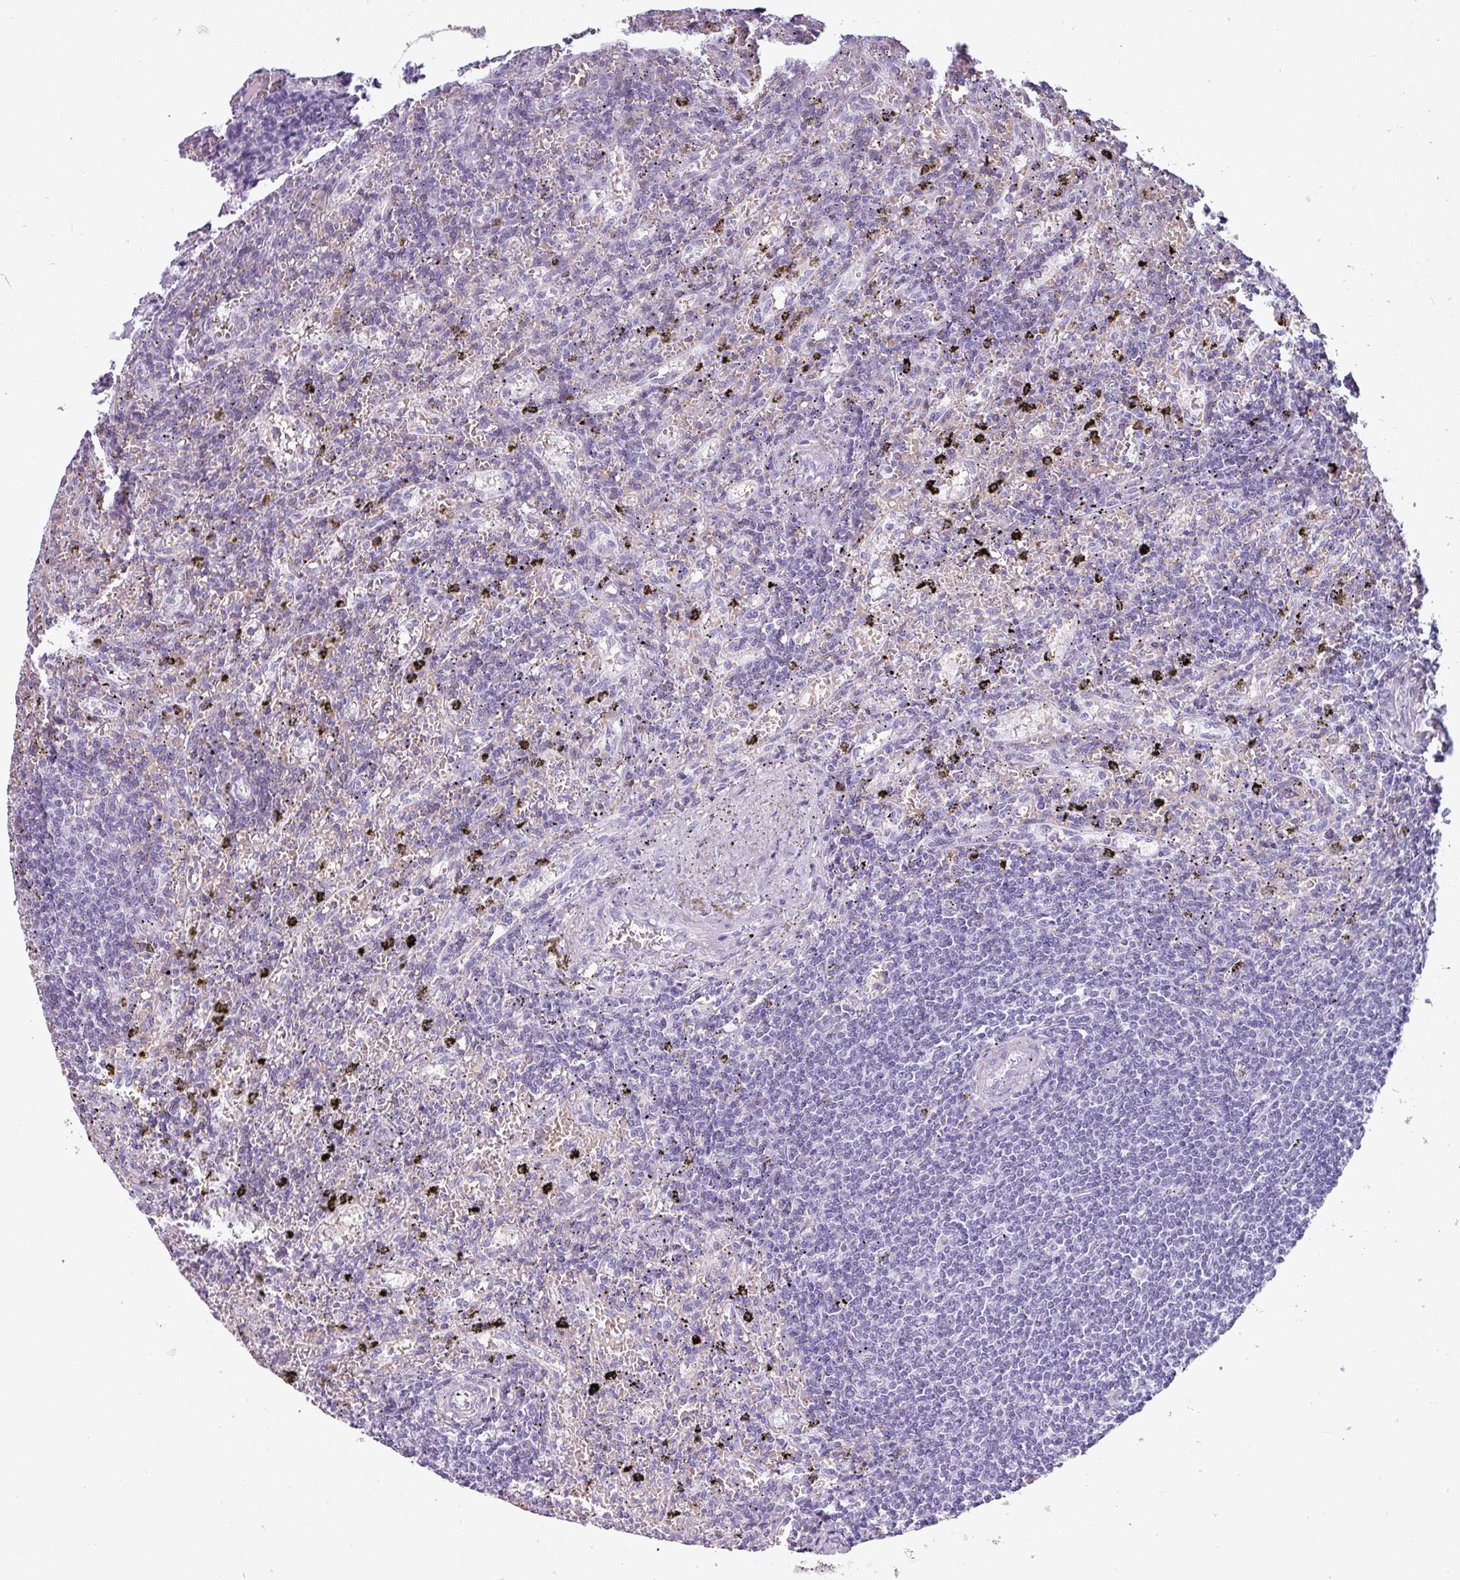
{"staining": {"intensity": "negative", "quantity": "none", "location": "none"}, "tissue": "lymphoma", "cell_type": "Tumor cells", "image_type": "cancer", "snomed": [{"axis": "morphology", "description": "Malignant lymphoma, non-Hodgkin's type, Low grade"}, {"axis": "topography", "description": "Spleen"}], "caption": "This is an immunohistochemistry image of human low-grade malignant lymphoma, non-Hodgkin's type. There is no positivity in tumor cells.", "gene": "CRYBB2", "patient": {"sex": "male", "age": 76}}